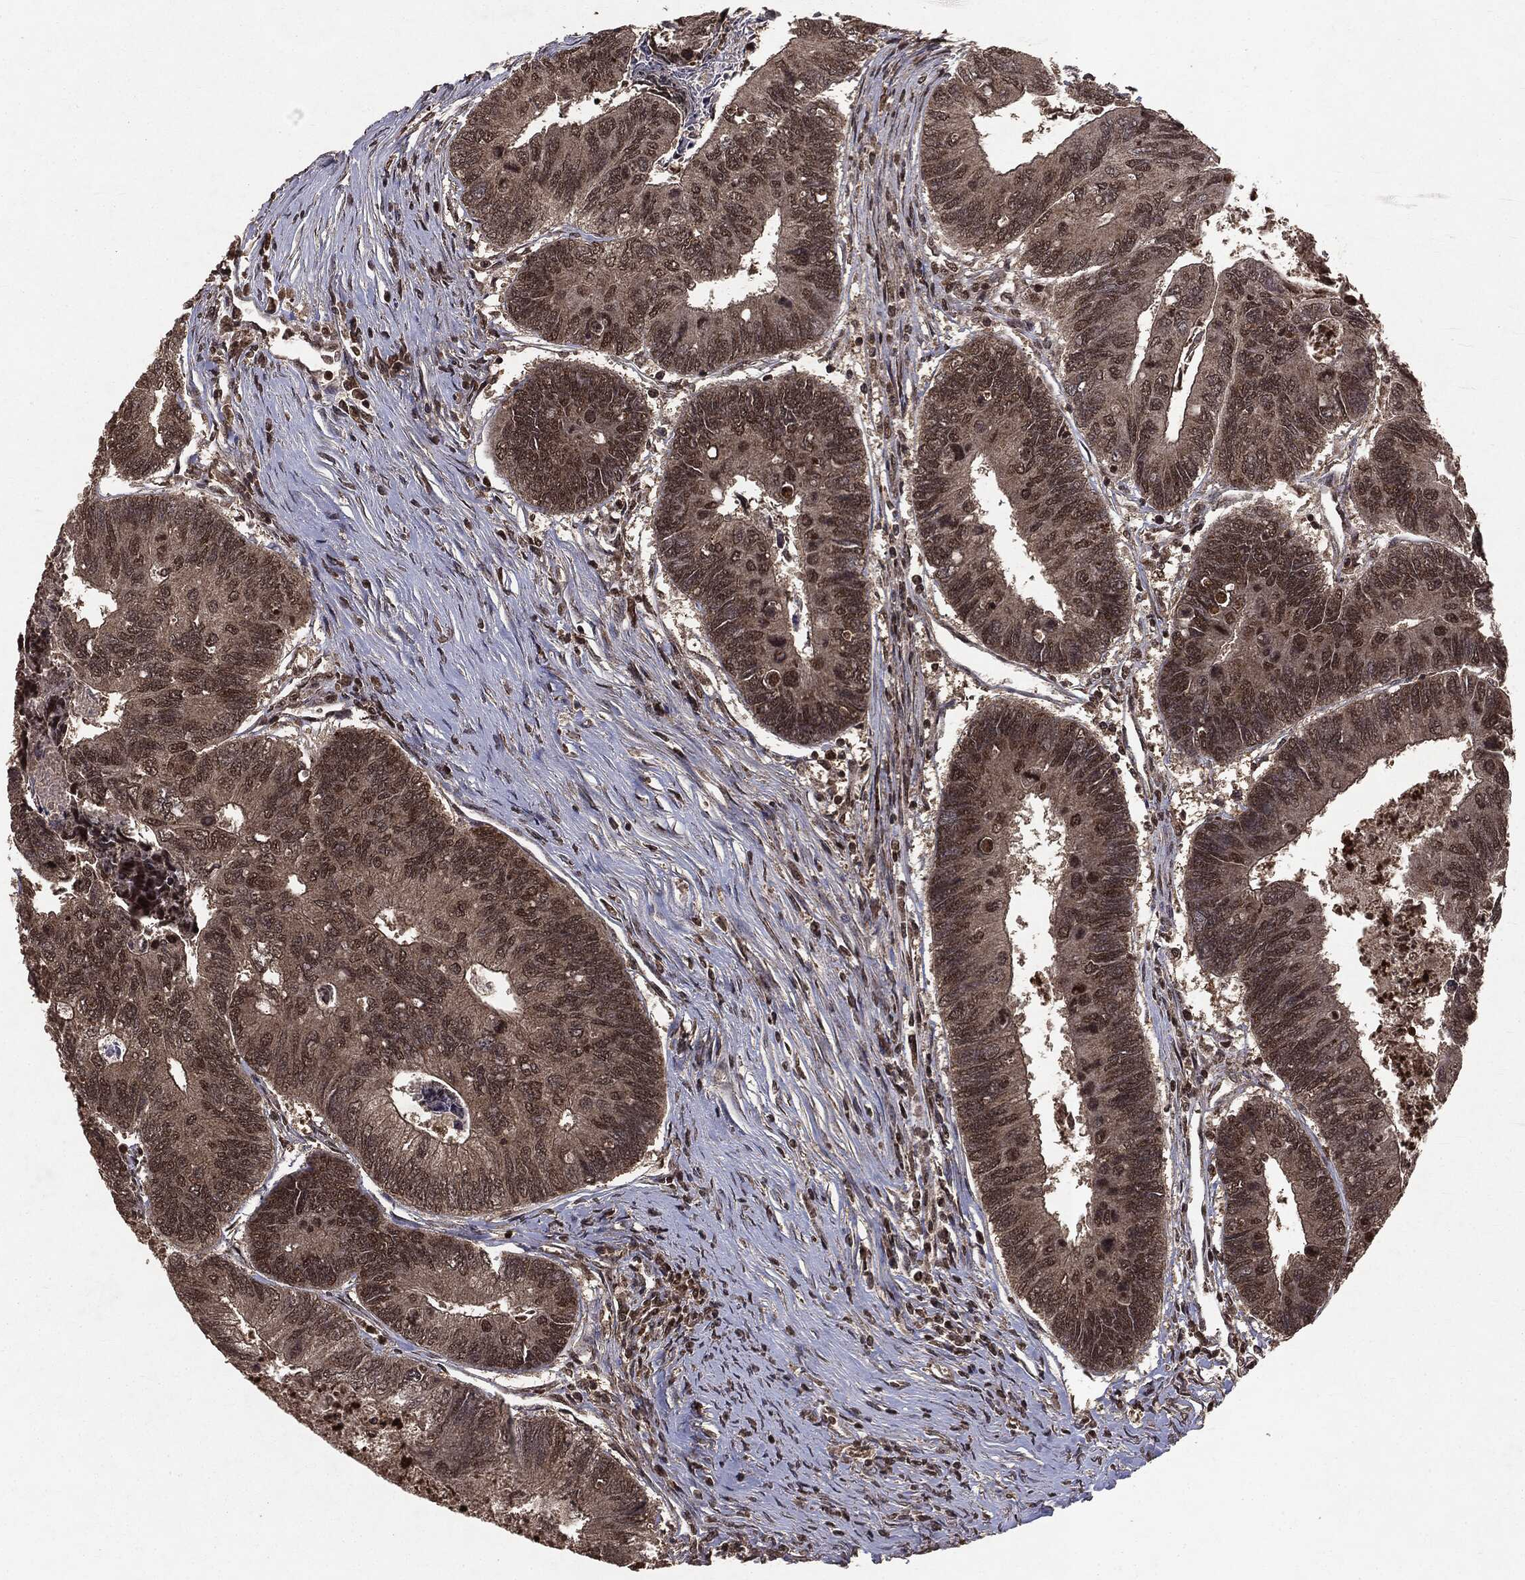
{"staining": {"intensity": "weak", "quantity": "25%-75%", "location": "cytoplasmic/membranous,nuclear"}, "tissue": "colorectal cancer", "cell_type": "Tumor cells", "image_type": "cancer", "snomed": [{"axis": "morphology", "description": "Adenocarcinoma, NOS"}, {"axis": "topography", "description": "Colon"}], "caption": "Protein expression analysis of colorectal cancer displays weak cytoplasmic/membranous and nuclear positivity in about 25%-75% of tumor cells.", "gene": "PEBP1", "patient": {"sex": "female", "age": 67}}